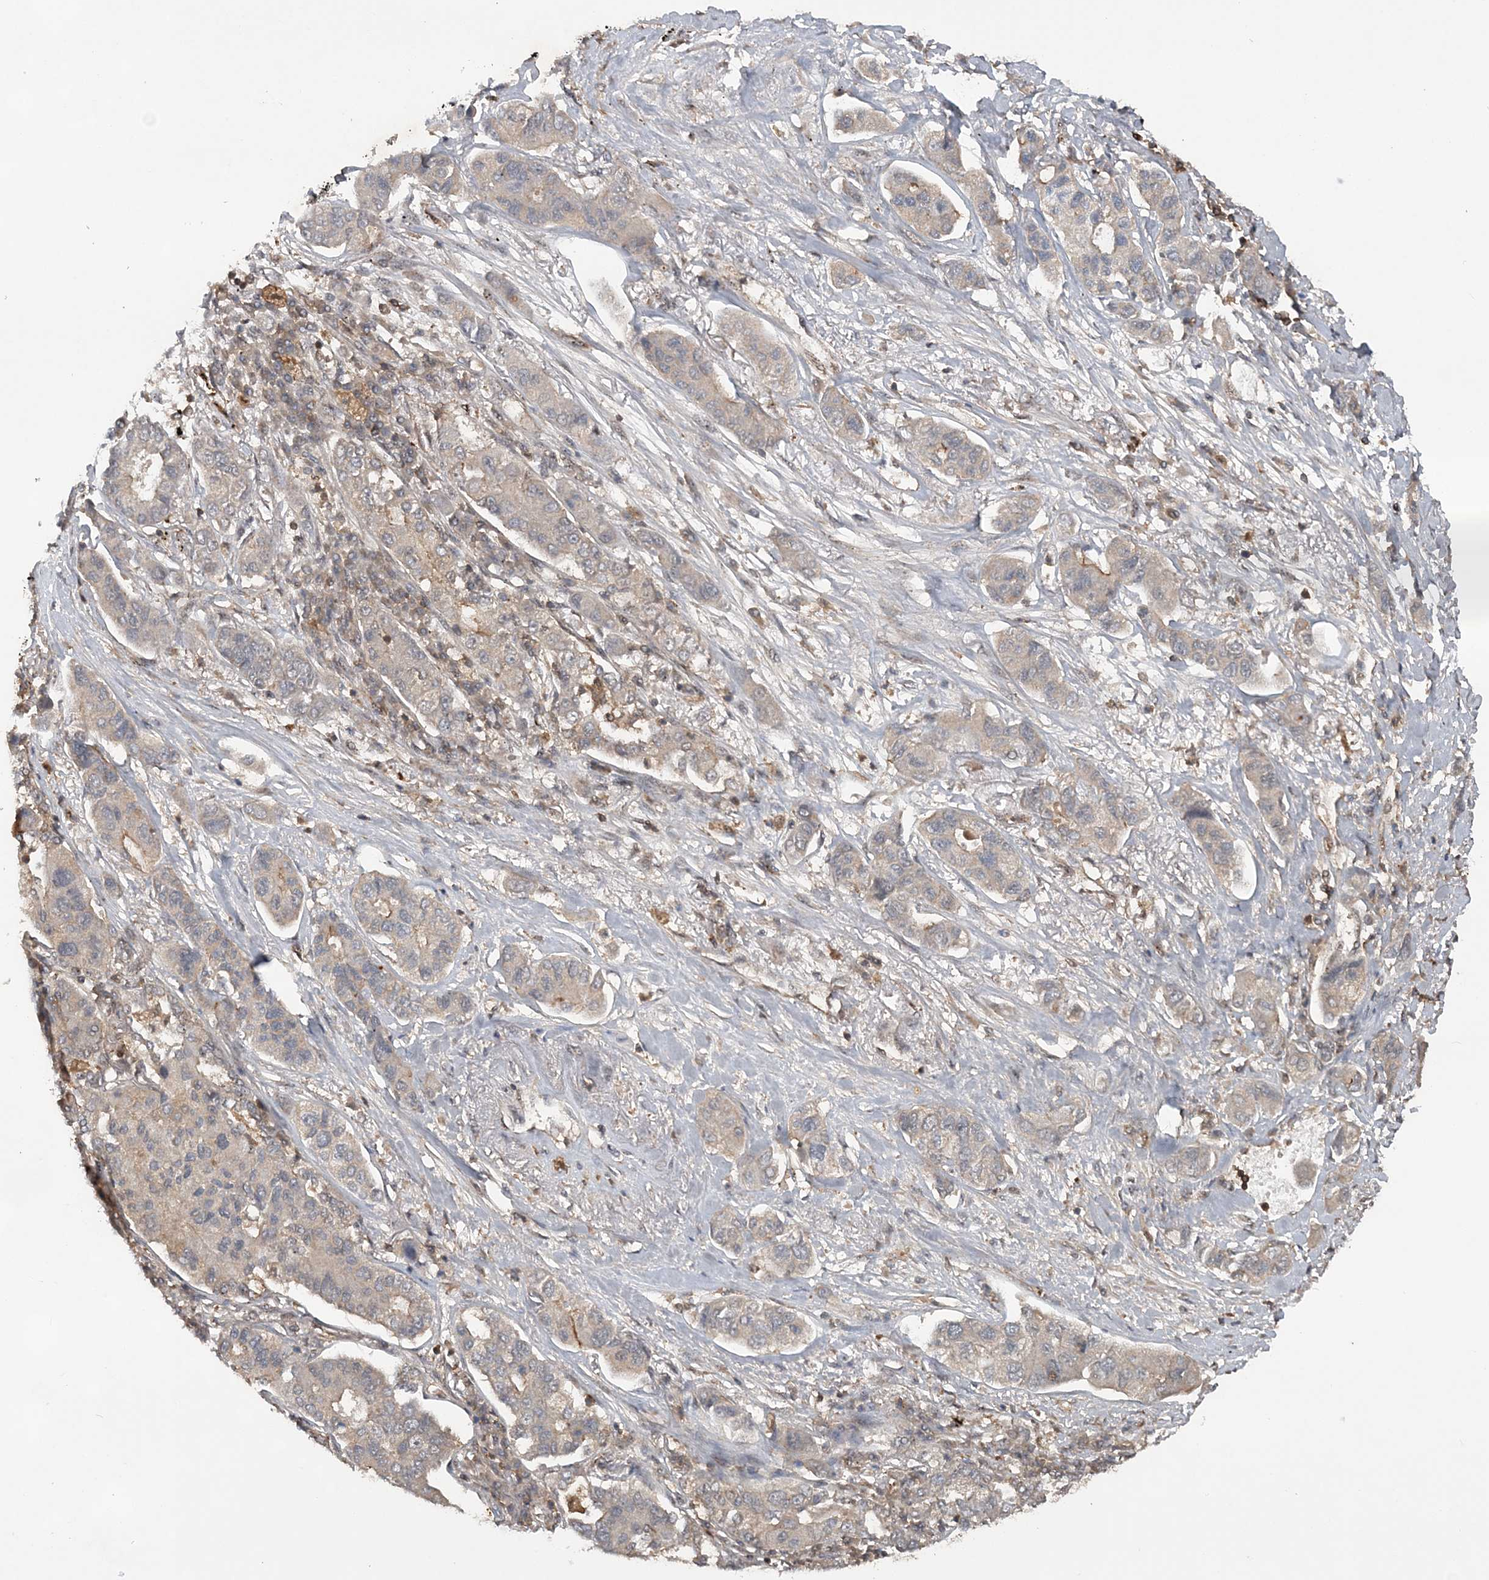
{"staining": {"intensity": "weak", "quantity": "<25%", "location": "cytoplasmic/membranous"}, "tissue": "lung cancer", "cell_type": "Tumor cells", "image_type": "cancer", "snomed": [{"axis": "morphology", "description": "Adenocarcinoma, NOS"}, {"axis": "topography", "description": "Lung"}], "caption": "DAB (3,3'-diaminobenzidine) immunohistochemical staining of human lung cancer exhibits no significant staining in tumor cells.", "gene": "LACC1", "patient": {"sex": "male", "age": 49}}